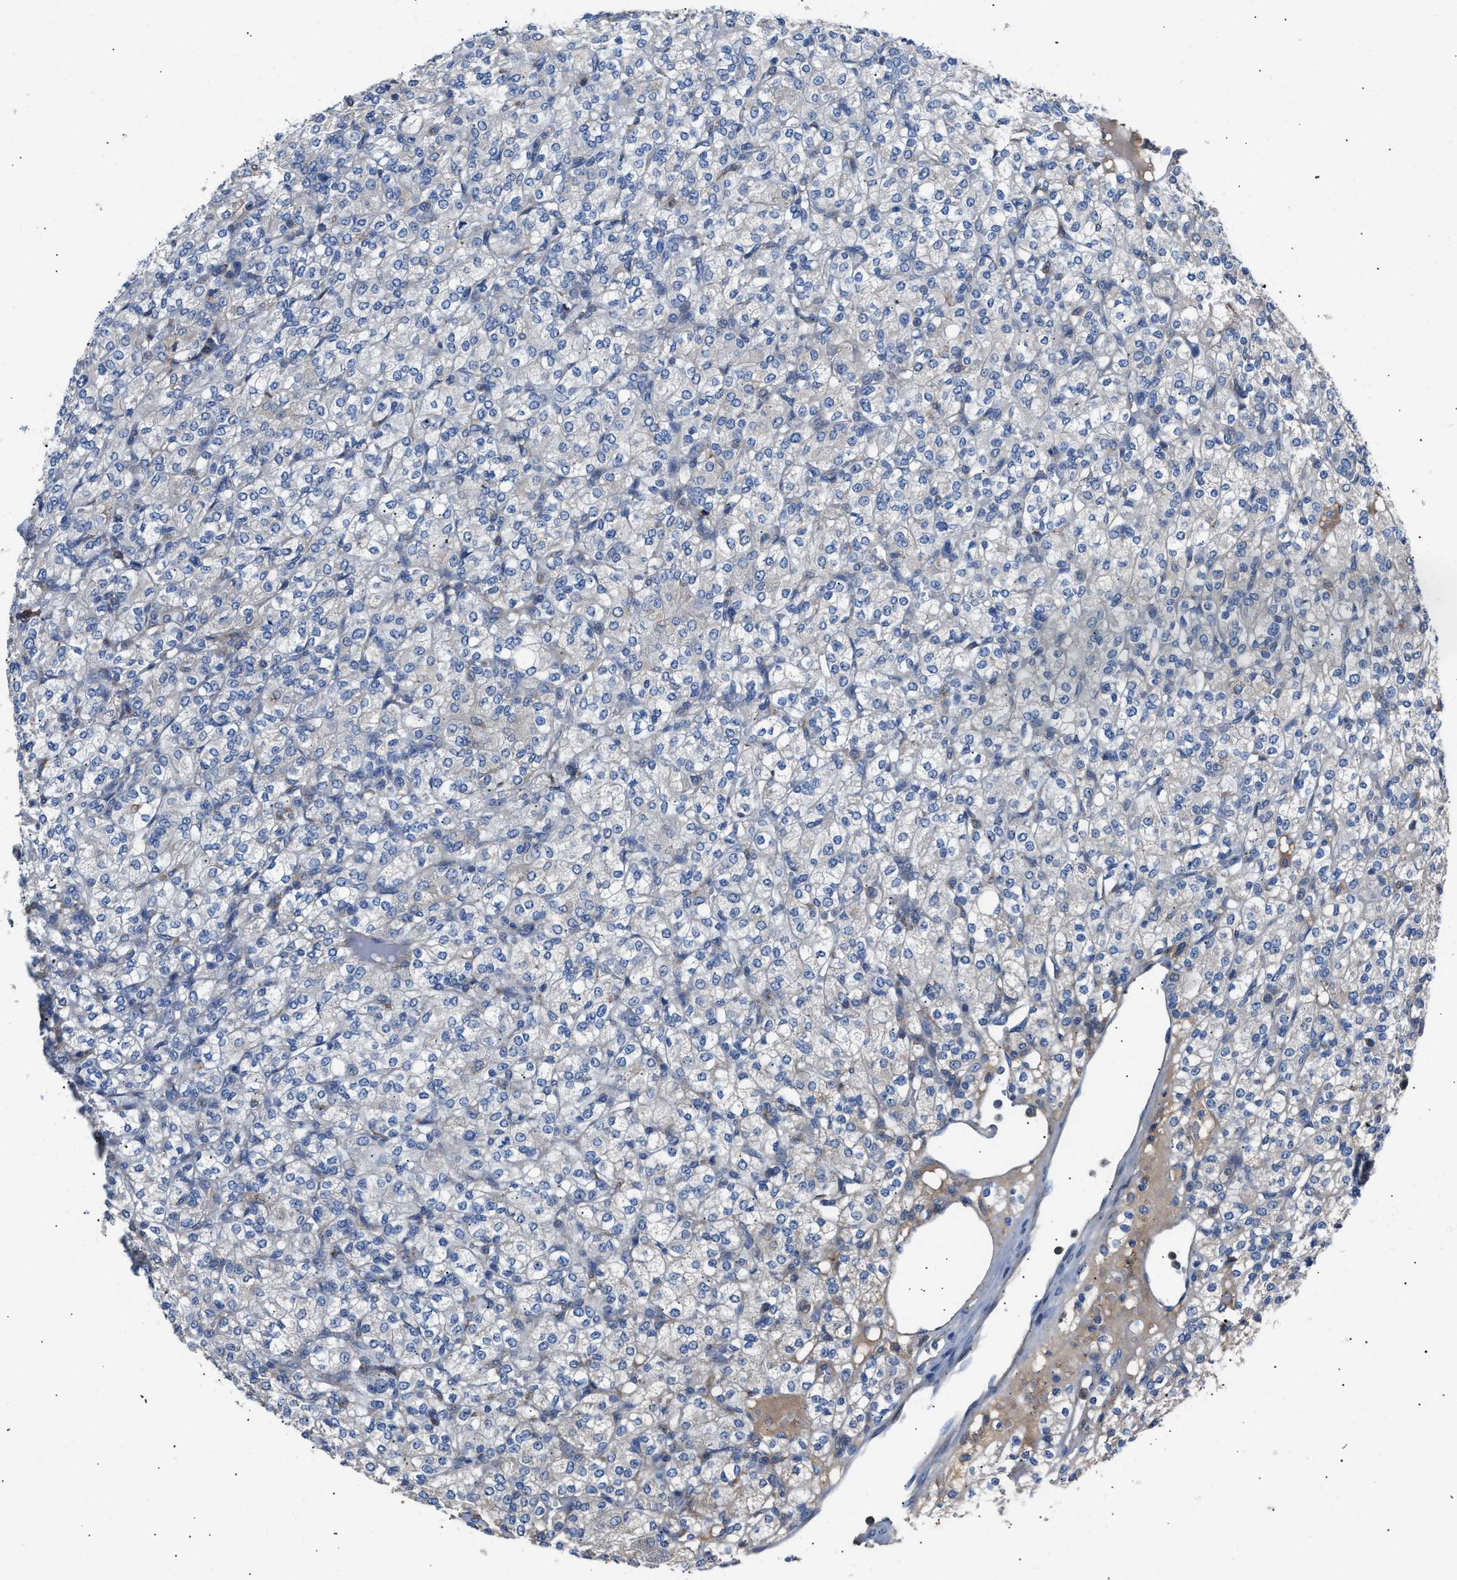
{"staining": {"intensity": "negative", "quantity": "none", "location": "none"}, "tissue": "renal cancer", "cell_type": "Tumor cells", "image_type": "cancer", "snomed": [{"axis": "morphology", "description": "Adenocarcinoma, NOS"}, {"axis": "topography", "description": "Kidney"}], "caption": "Immunohistochemistry (IHC) micrograph of neoplastic tissue: renal cancer (adenocarcinoma) stained with DAB exhibits no significant protein positivity in tumor cells.", "gene": "CCDC171", "patient": {"sex": "male", "age": 77}}